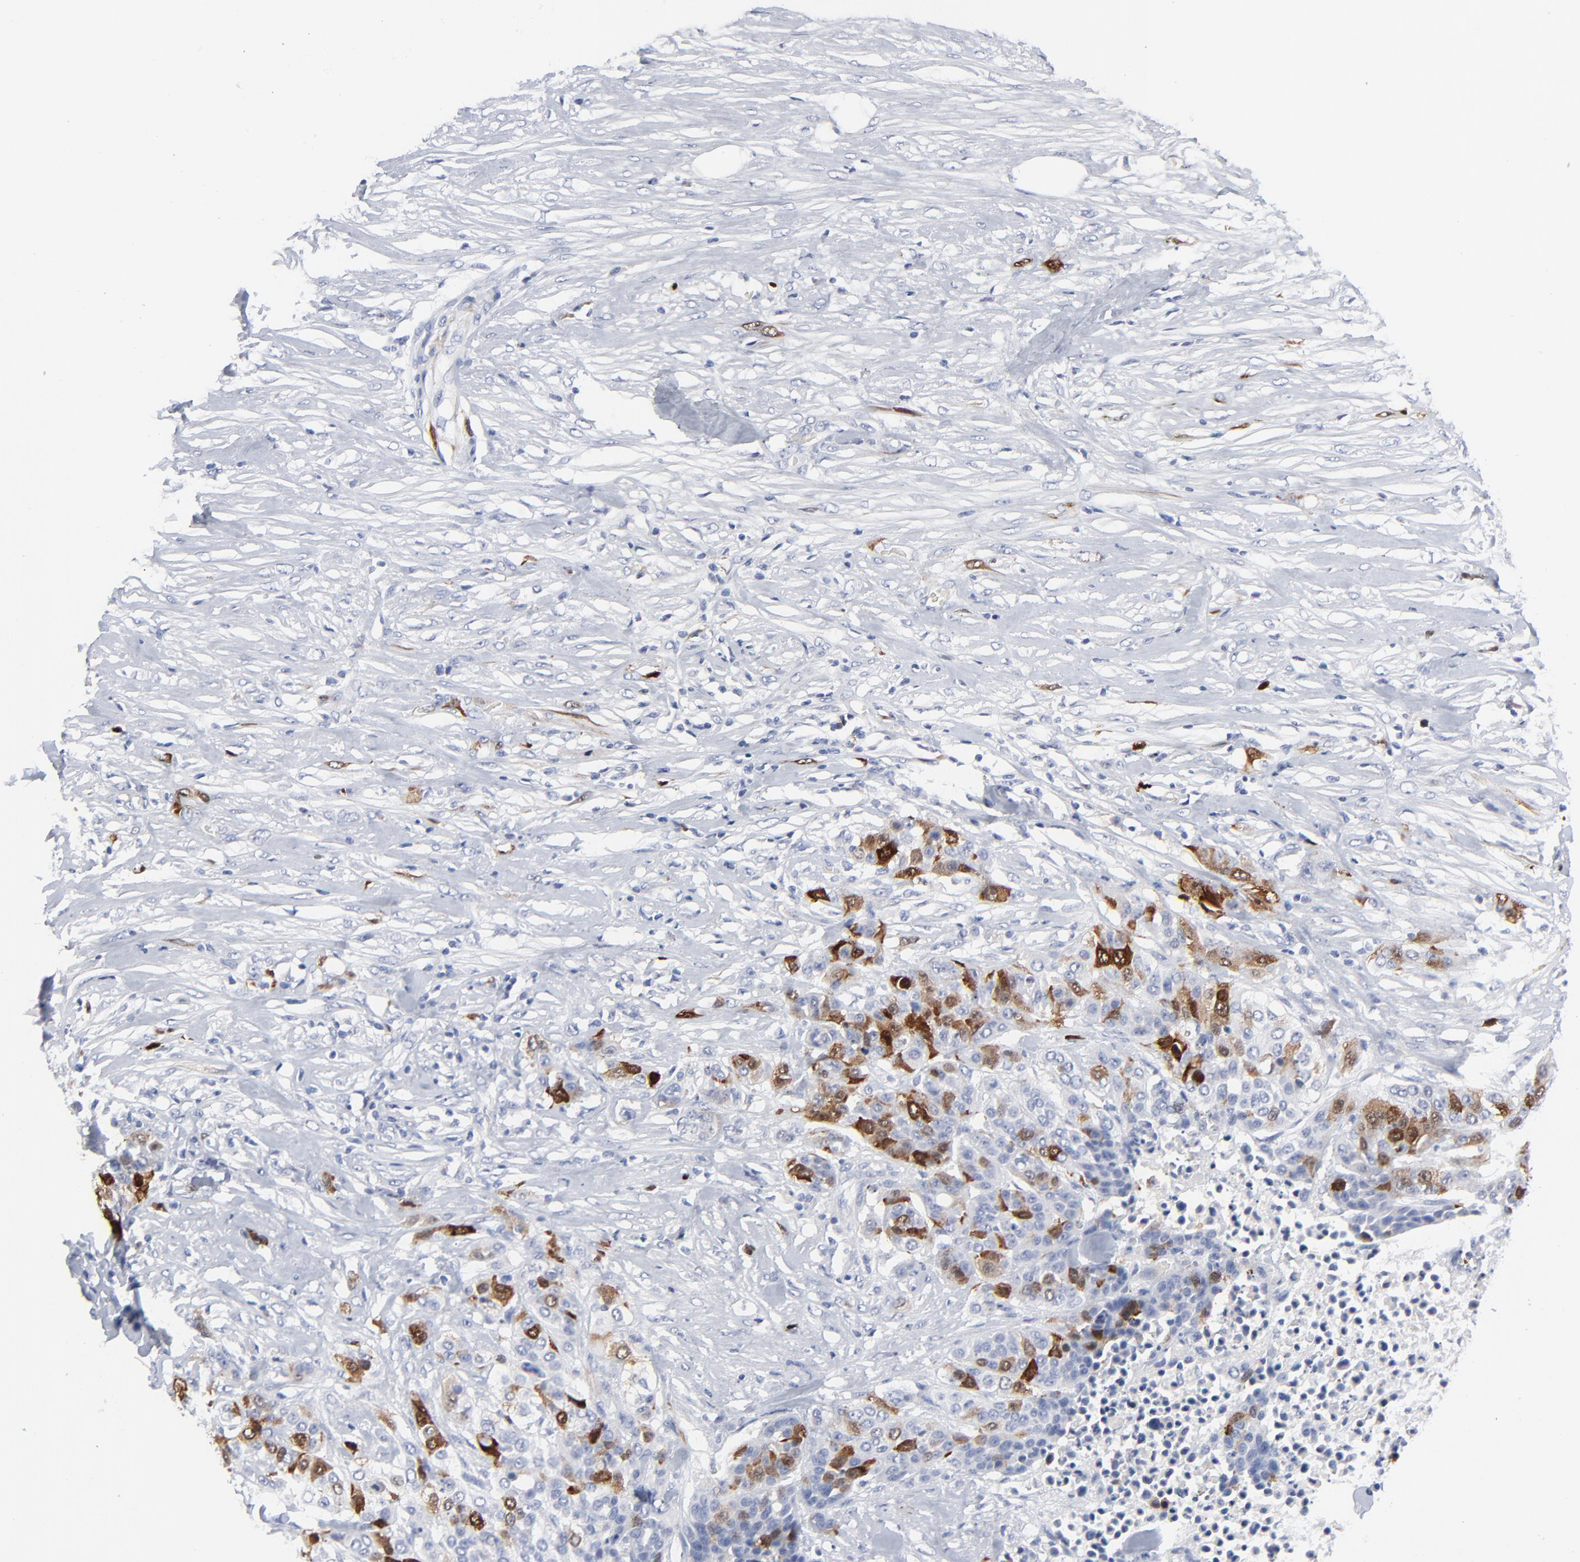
{"staining": {"intensity": "strong", "quantity": "<25%", "location": "cytoplasmic/membranous,nuclear"}, "tissue": "urothelial cancer", "cell_type": "Tumor cells", "image_type": "cancer", "snomed": [{"axis": "morphology", "description": "Urothelial carcinoma, High grade"}, {"axis": "topography", "description": "Urinary bladder"}], "caption": "Immunohistochemistry (DAB (3,3'-diaminobenzidine)) staining of human high-grade urothelial carcinoma demonstrates strong cytoplasmic/membranous and nuclear protein staining in about <25% of tumor cells.", "gene": "CDK1", "patient": {"sex": "male", "age": 74}}